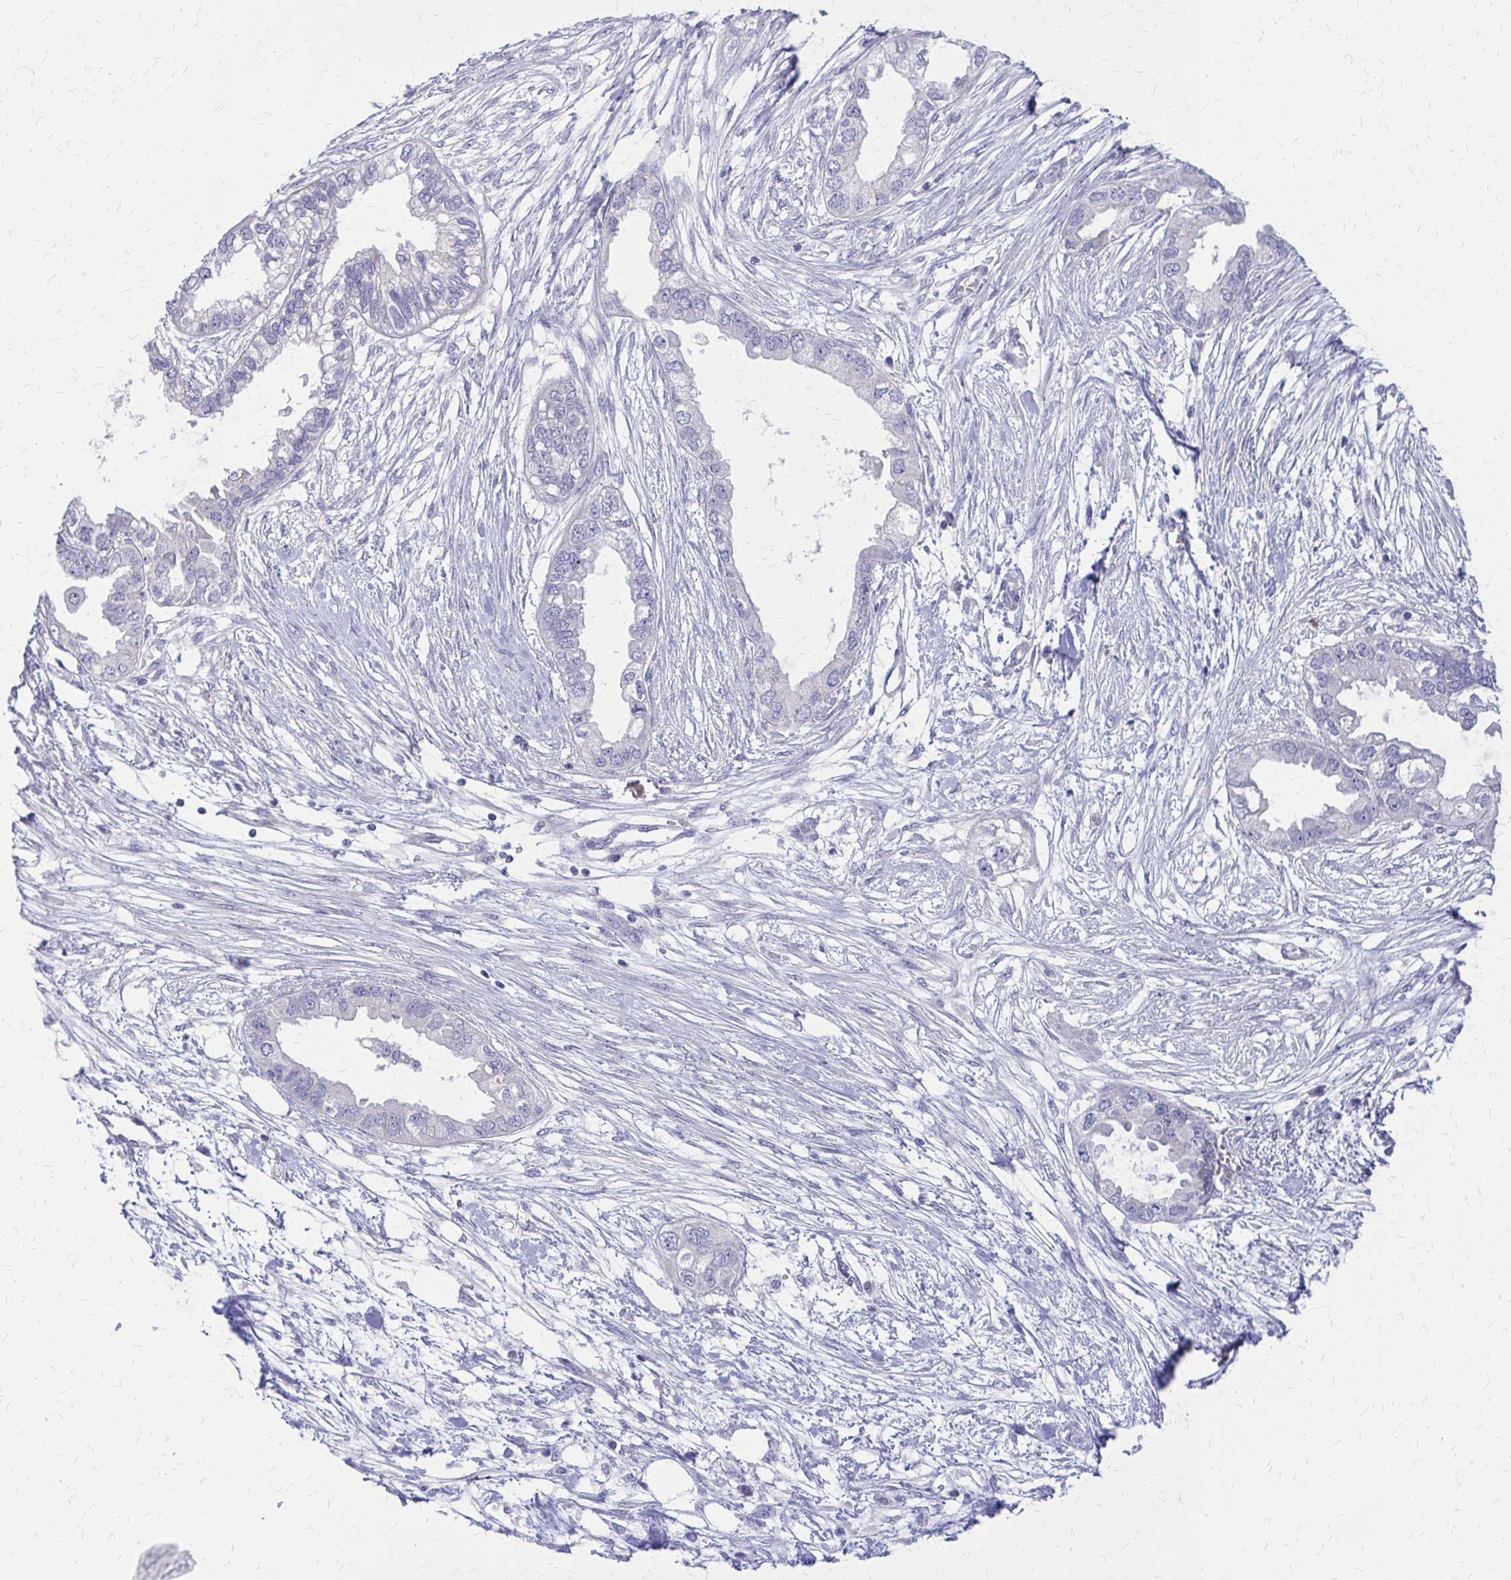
{"staining": {"intensity": "negative", "quantity": "none", "location": "none"}, "tissue": "endometrial cancer", "cell_type": "Tumor cells", "image_type": "cancer", "snomed": [{"axis": "morphology", "description": "Adenocarcinoma, NOS"}, {"axis": "morphology", "description": "Adenocarcinoma, metastatic, NOS"}, {"axis": "topography", "description": "Adipose tissue"}, {"axis": "topography", "description": "Endometrium"}], "caption": "This is a photomicrograph of IHC staining of endometrial cancer, which shows no expression in tumor cells.", "gene": "GLYATL2", "patient": {"sex": "female", "age": 67}}